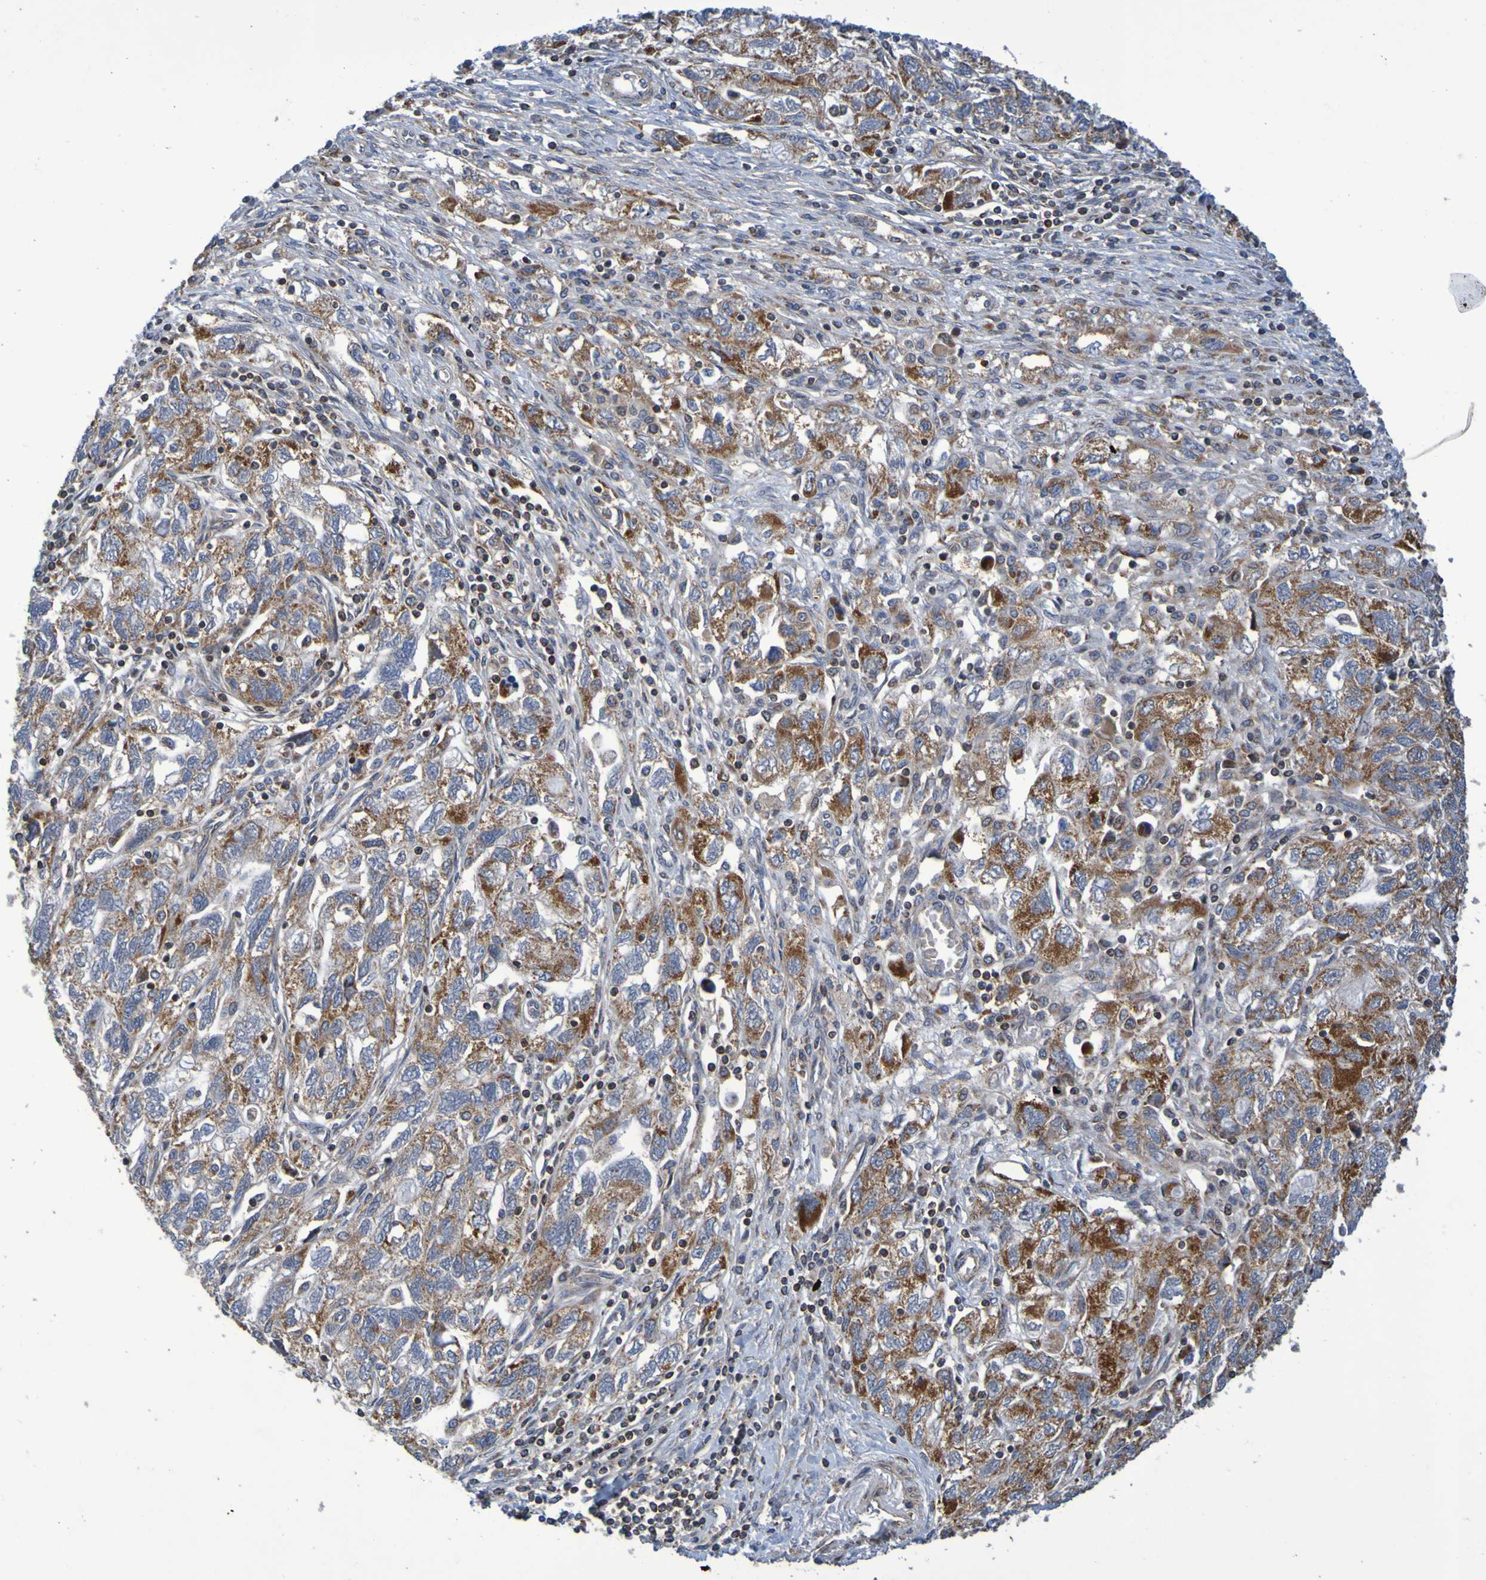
{"staining": {"intensity": "strong", "quantity": ">75%", "location": "cytoplasmic/membranous"}, "tissue": "ovarian cancer", "cell_type": "Tumor cells", "image_type": "cancer", "snomed": [{"axis": "morphology", "description": "Carcinoma, NOS"}, {"axis": "morphology", "description": "Cystadenocarcinoma, serous, NOS"}, {"axis": "topography", "description": "Ovary"}], "caption": "Protein expression analysis of ovarian cancer exhibits strong cytoplasmic/membranous expression in approximately >75% of tumor cells.", "gene": "CCDC51", "patient": {"sex": "female", "age": 69}}